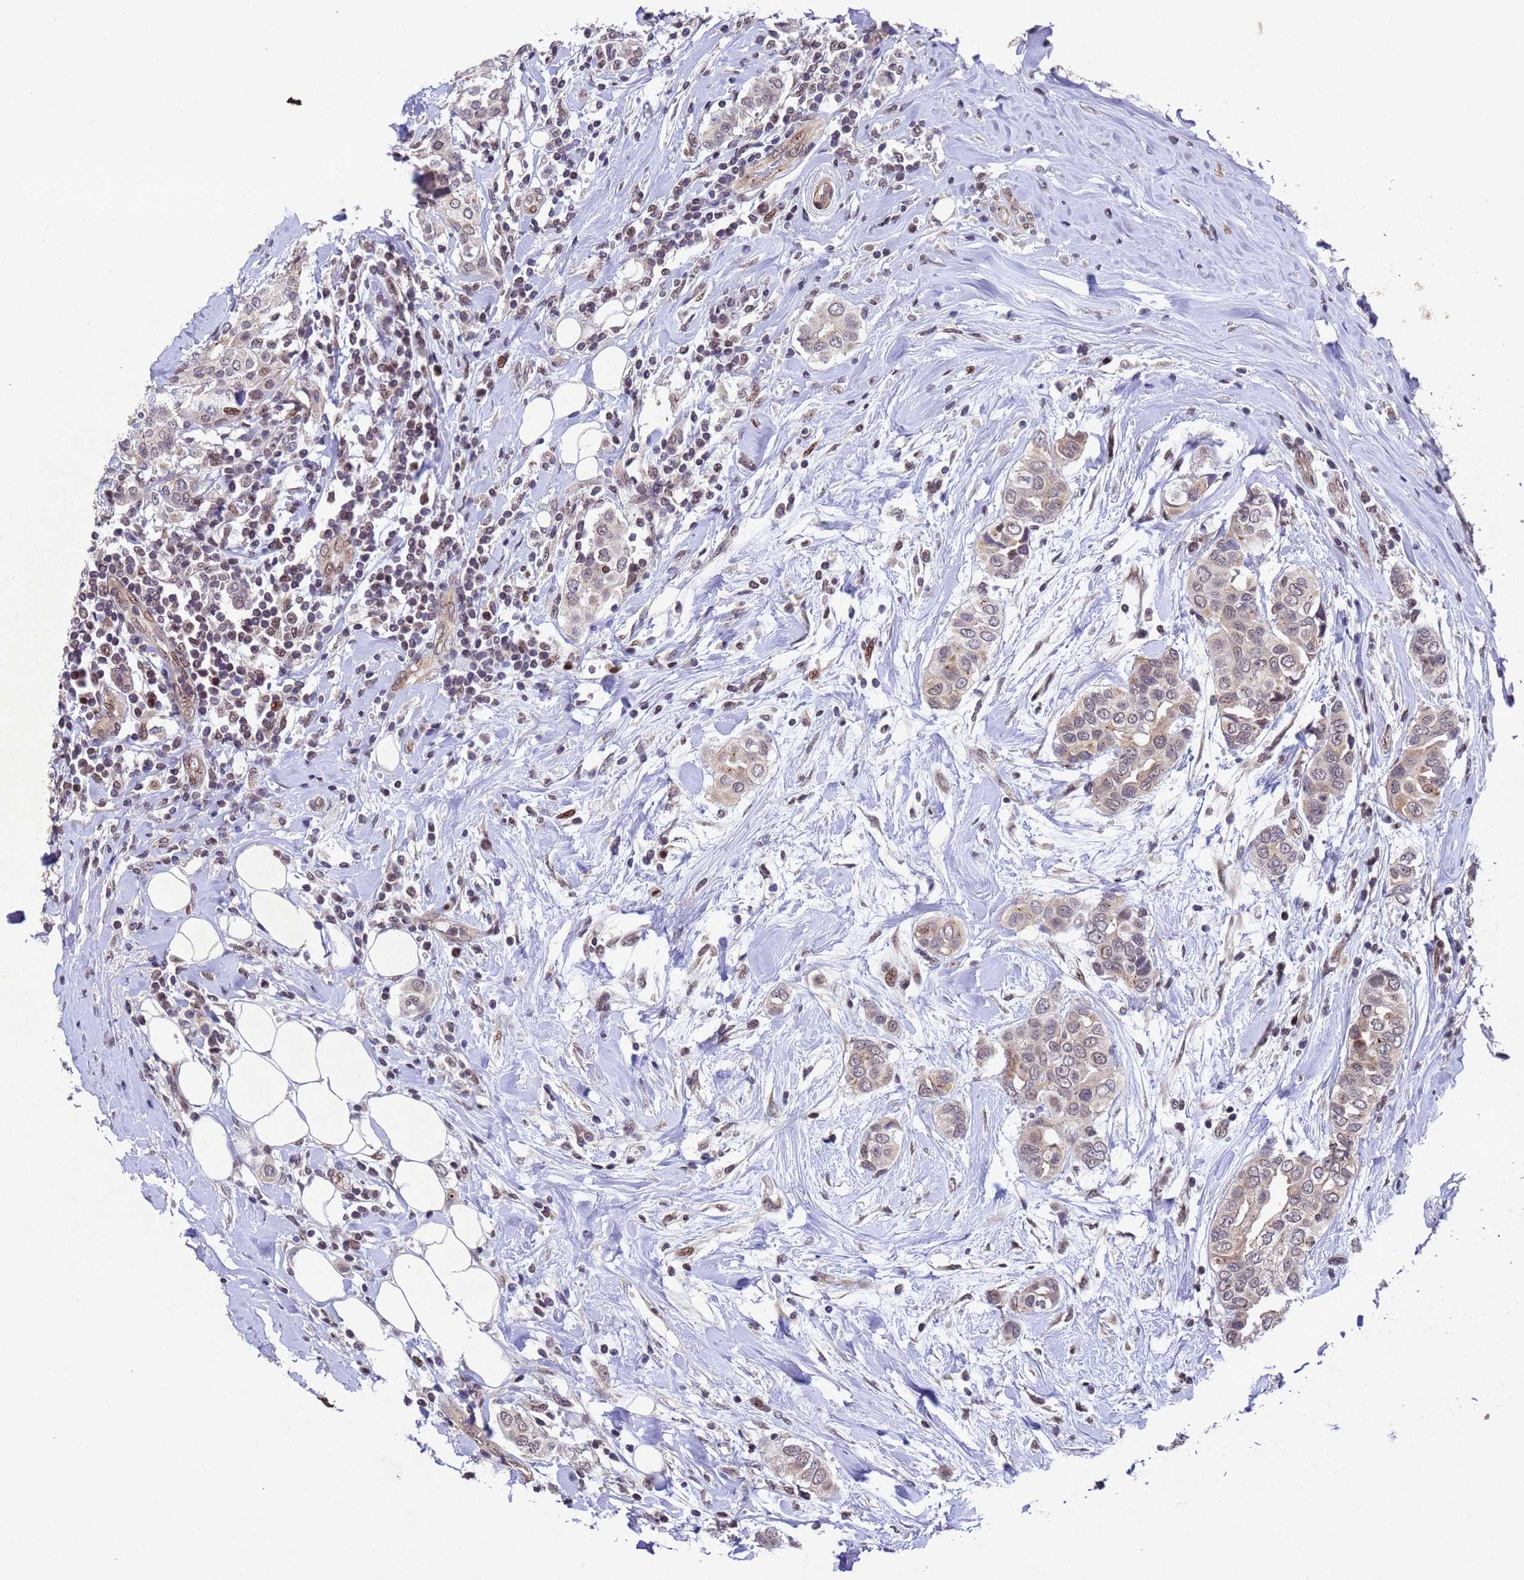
{"staining": {"intensity": "weak", "quantity": "<25%", "location": "cytoplasmic/membranous,nuclear"}, "tissue": "breast cancer", "cell_type": "Tumor cells", "image_type": "cancer", "snomed": [{"axis": "morphology", "description": "Lobular carcinoma"}, {"axis": "topography", "description": "Breast"}], "caption": "Breast cancer (lobular carcinoma) was stained to show a protein in brown. There is no significant positivity in tumor cells.", "gene": "TBK1", "patient": {"sex": "female", "age": 51}}